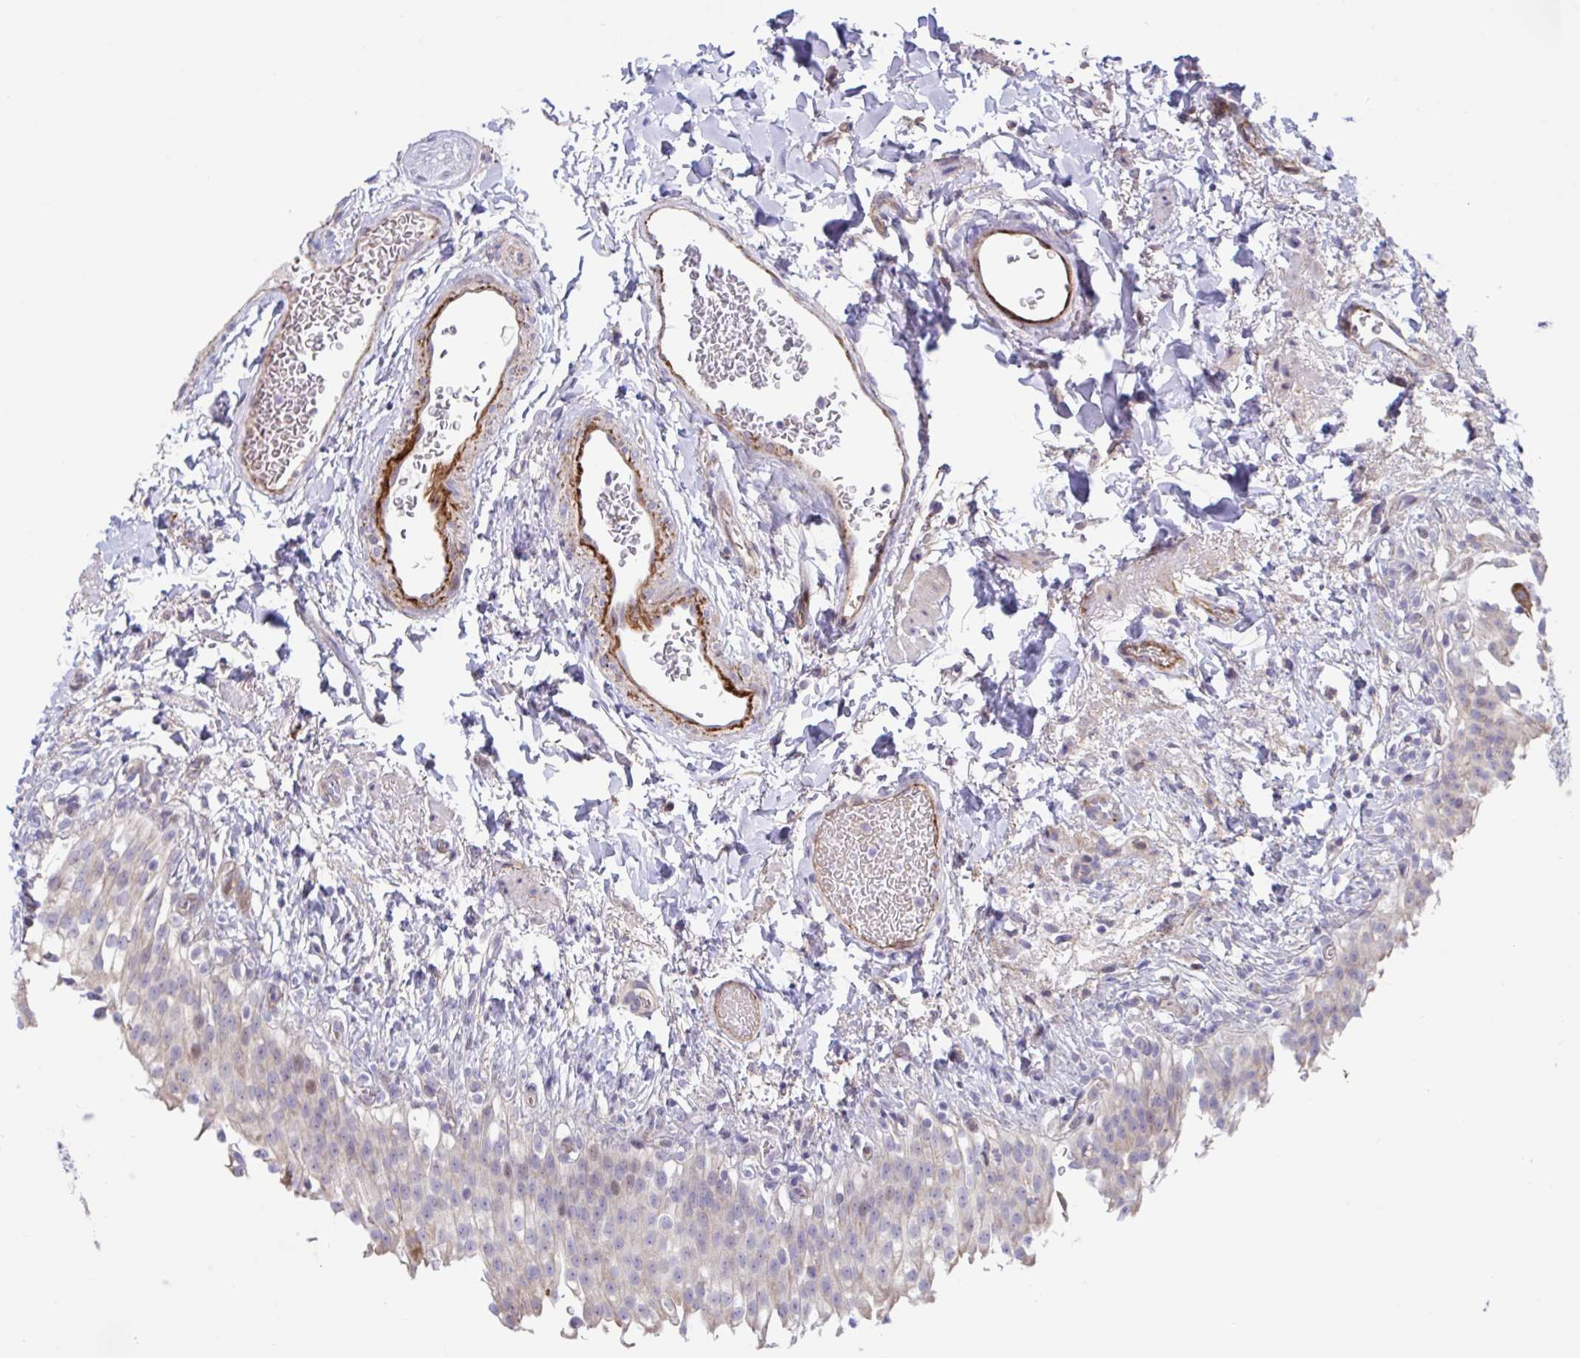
{"staining": {"intensity": "weak", "quantity": "<25%", "location": "cytoplasmic/membranous"}, "tissue": "urinary bladder", "cell_type": "Urothelial cells", "image_type": "normal", "snomed": [{"axis": "morphology", "description": "Normal tissue, NOS"}, {"axis": "topography", "description": "Urinary bladder"}, {"axis": "topography", "description": "Peripheral nerve tissue"}], "caption": "Immunohistochemistry (IHC) micrograph of benign urinary bladder stained for a protein (brown), which displays no staining in urothelial cells.", "gene": "IL37", "patient": {"sex": "female", "age": 60}}